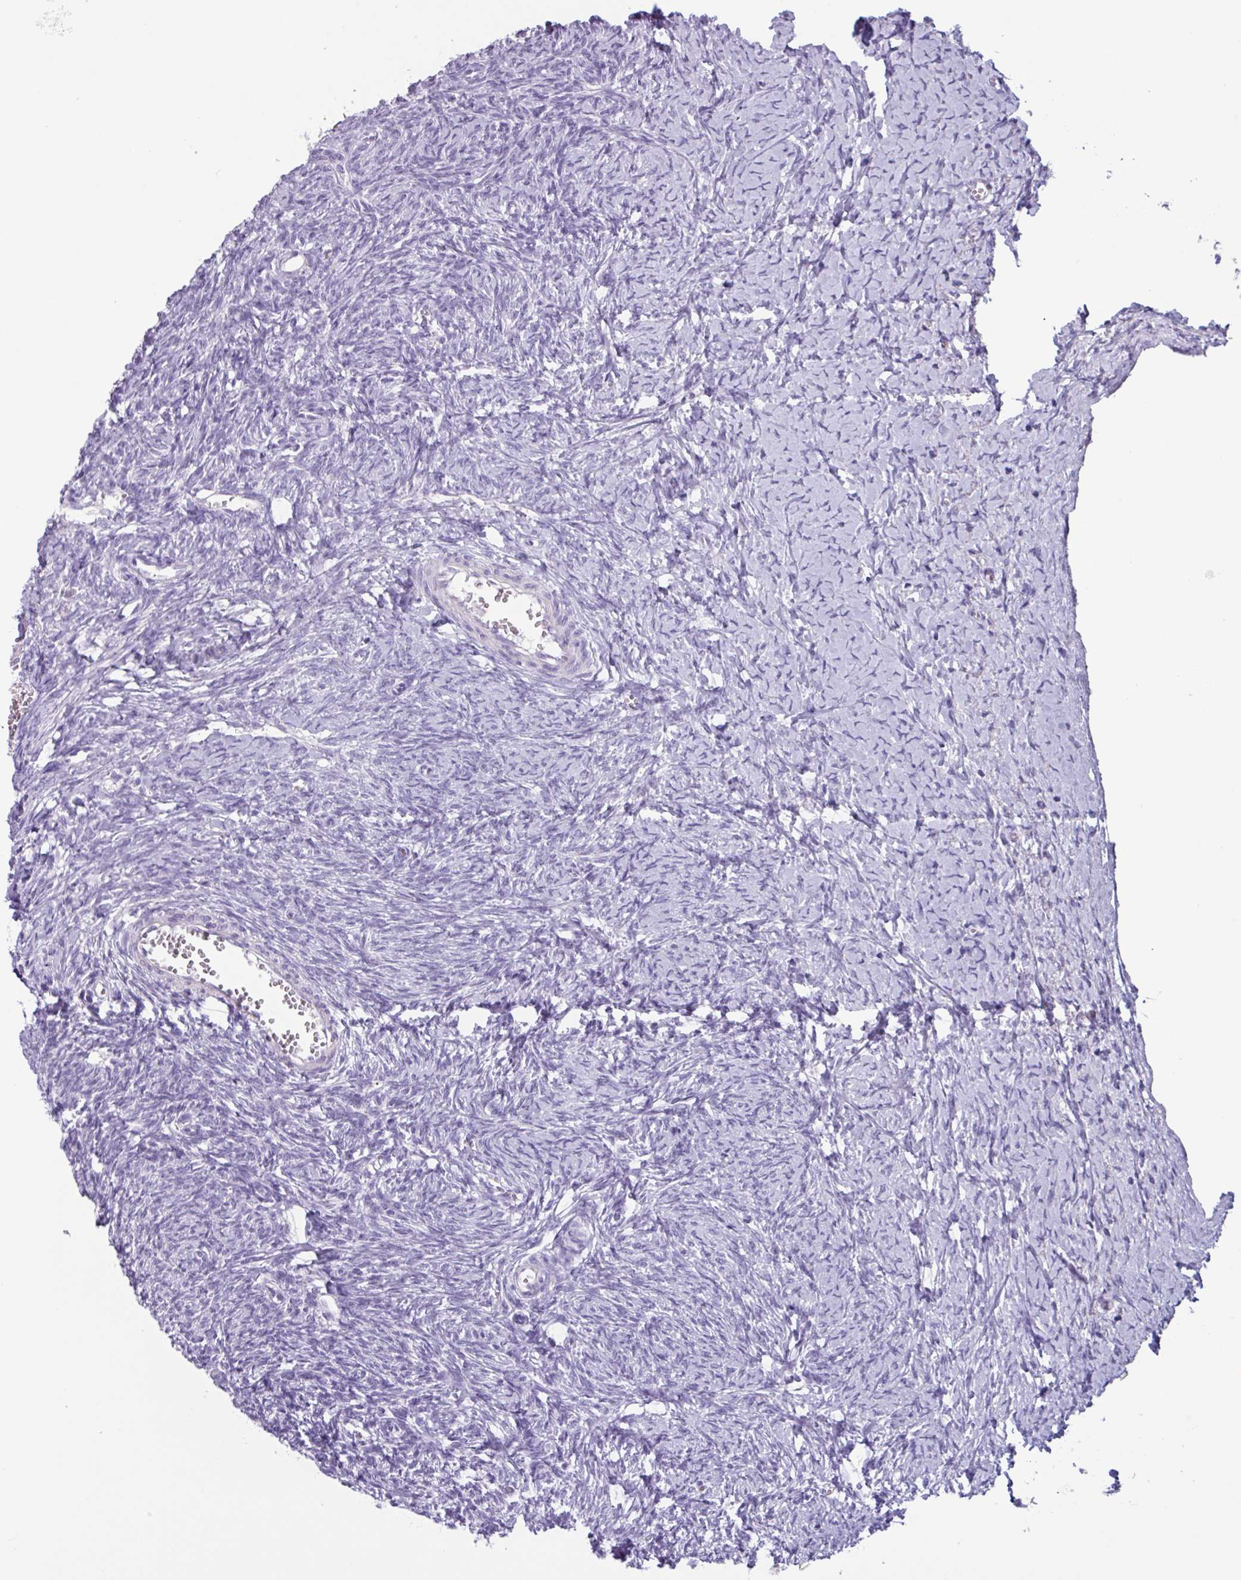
{"staining": {"intensity": "negative", "quantity": "none", "location": "none"}, "tissue": "ovary", "cell_type": "Ovarian stroma cells", "image_type": "normal", "snomed": [{"axis": "morphology", "description": "Normal tissue, NOS"}, {"axis": "topography", "description": "Ovary"}], "caption": "DAB immunohistochemical staining of benign ovary shows no significant positivity in ovarian stroma cells.", "gene": "ADGRE1", "patient": {"sex": "female", "age": 39}}